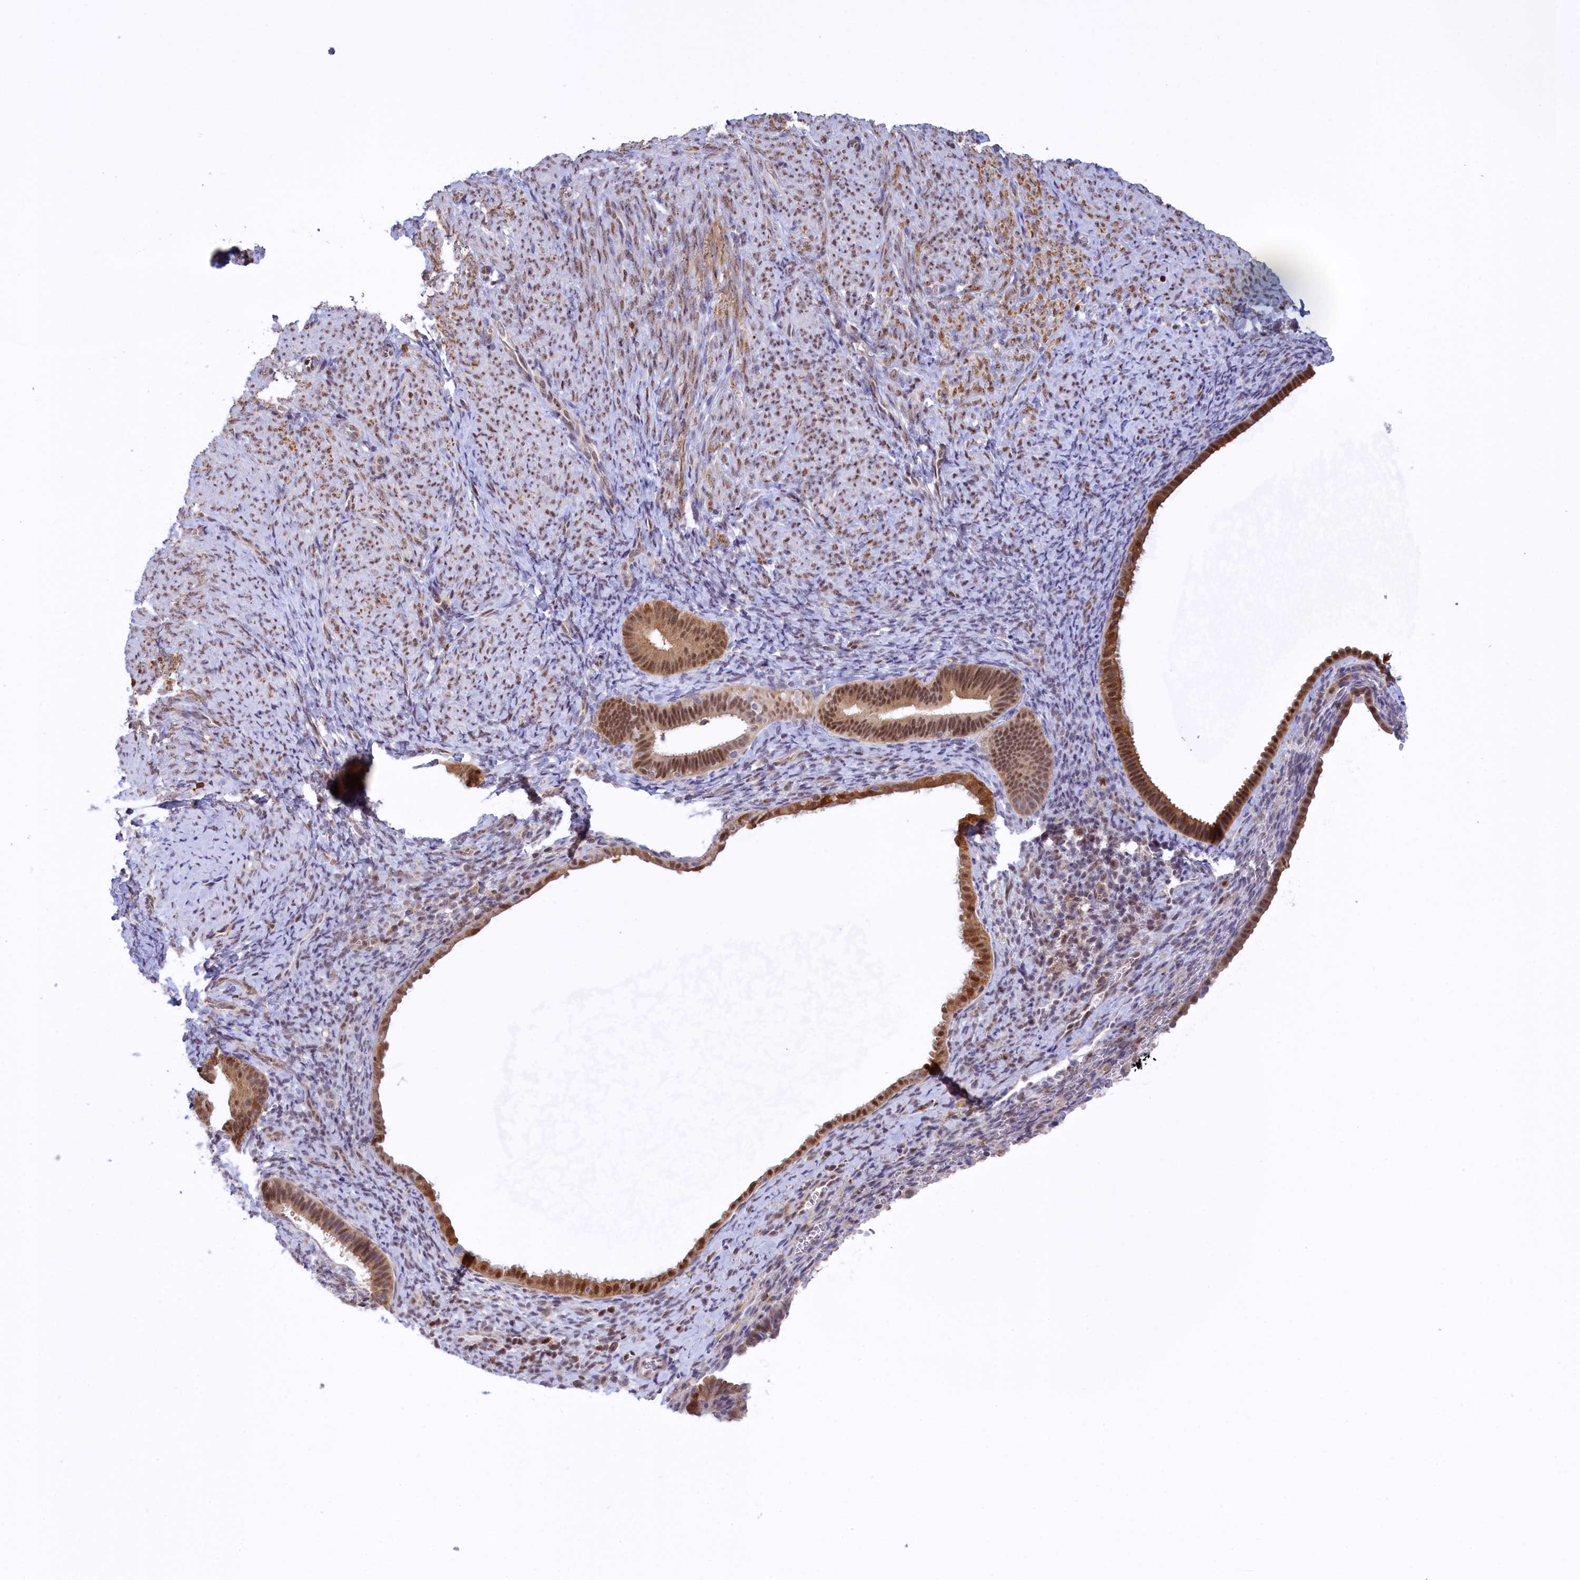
{"staining": {"intensity": "negative", "quantity": "none", "location": "none"}, "tissue": "endometrium", "cell_type": "Cells in endometrial stroma", "image_type": "normal", "snomed": [{"axis": "morphology", "description": "Normal tissue, NOS"}, {"axis": "topography", "description": "Endometrium"}], "caption": "DAB (3,3'-diaminobenzidine) immunohistochemical staining of normal human endometrium demonstrates no significant positivity in cells in endometrial stroma.", "gene": "IZUMO2", "patient": {"sex": "female", "age": 65}}